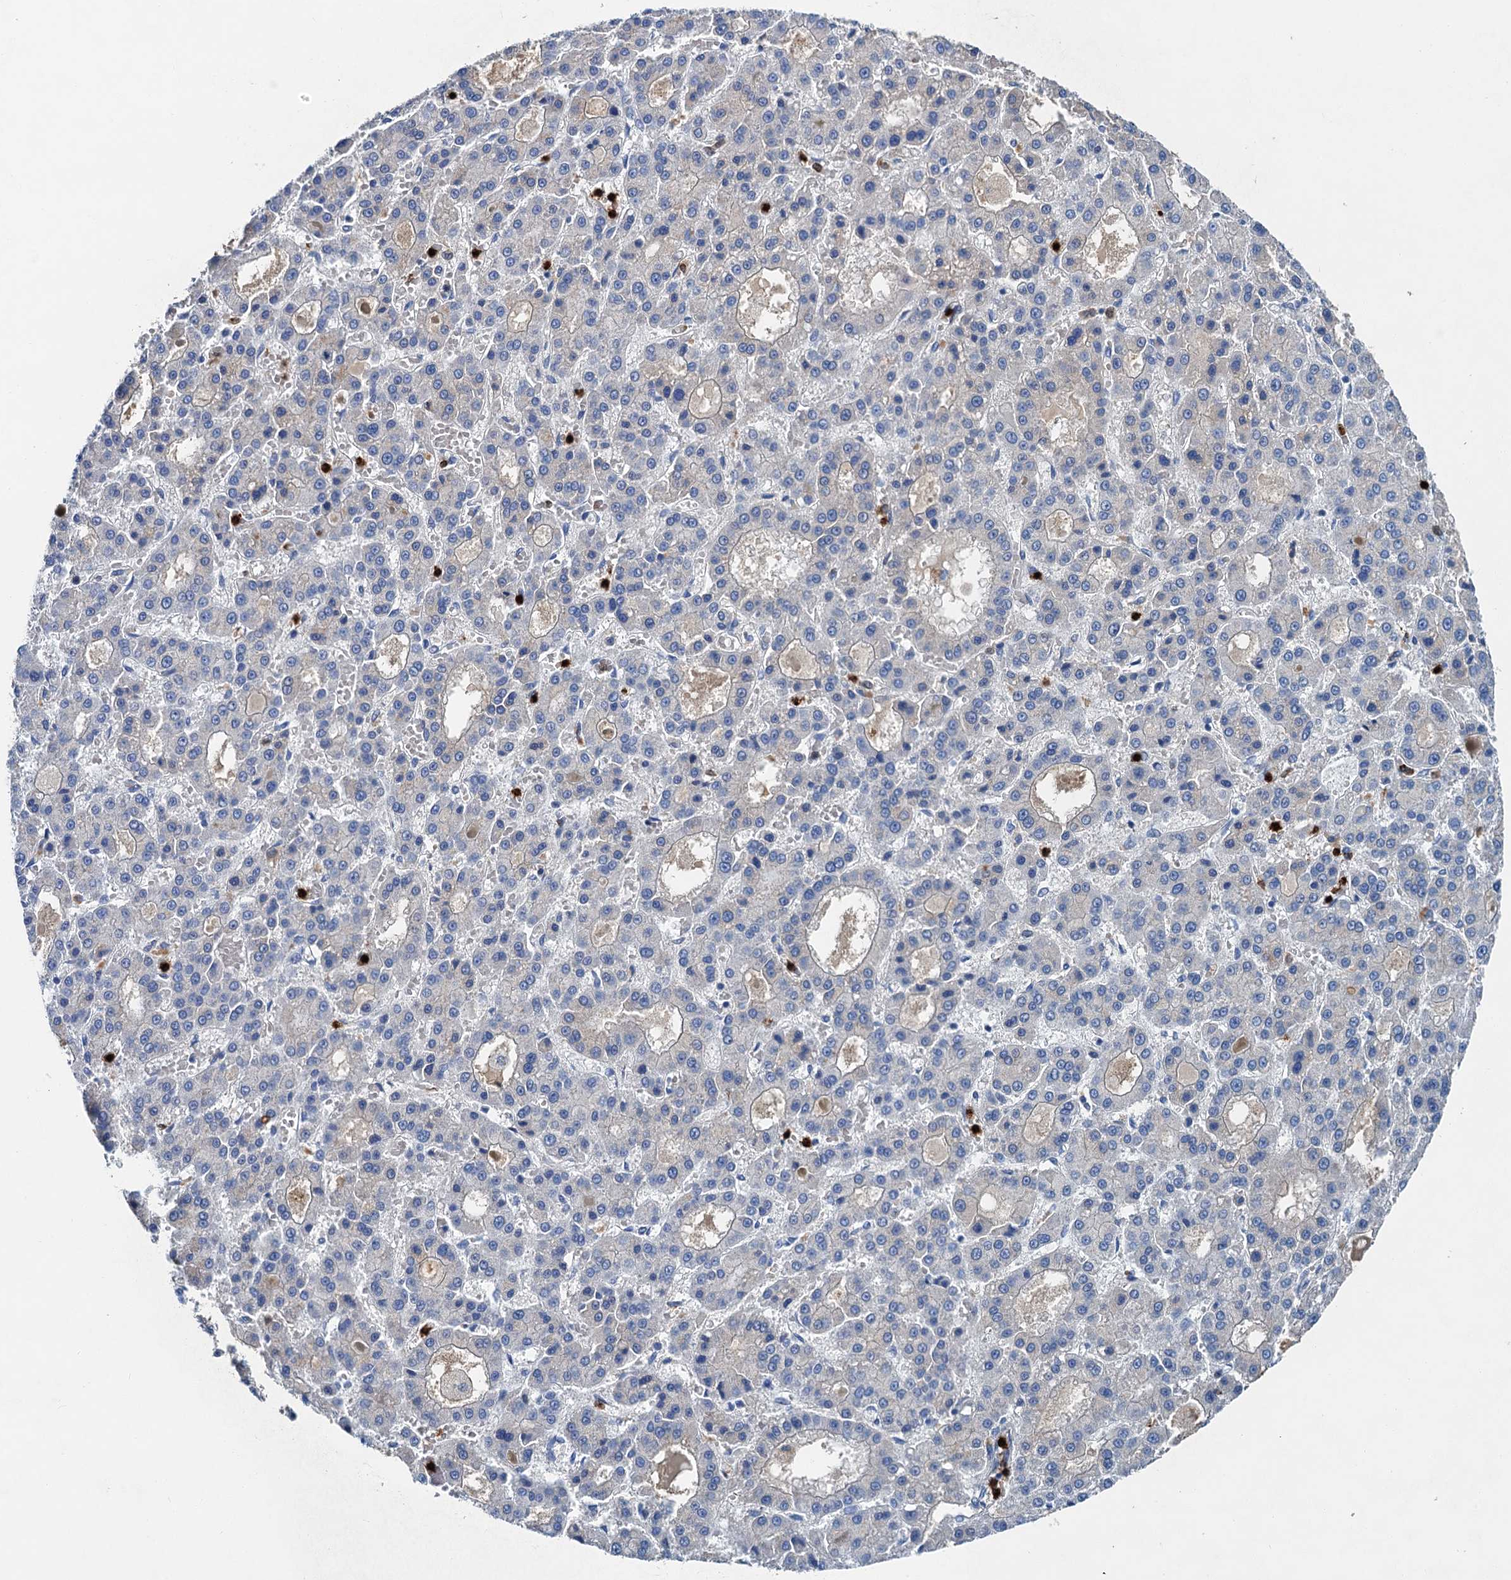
{"staining": {"intensity": "negative", "quantity": "none", "location": "none"}, "tissue": "liver cancer", "cell_type": "Tumor cells", "image_type": "cancer", "snomed": [{"axis": "morphology", "description": "Carcinoma, Hepatocellular, NOS"}, {"axis": "topography", "description": "Liver"}], "caption": "Human liver cancer stained for a protein using immunohistochemistry demonstrates no staining in tumor cells.", "gene": "OTOA", "patient": {"sex": "male", "age": 70}}